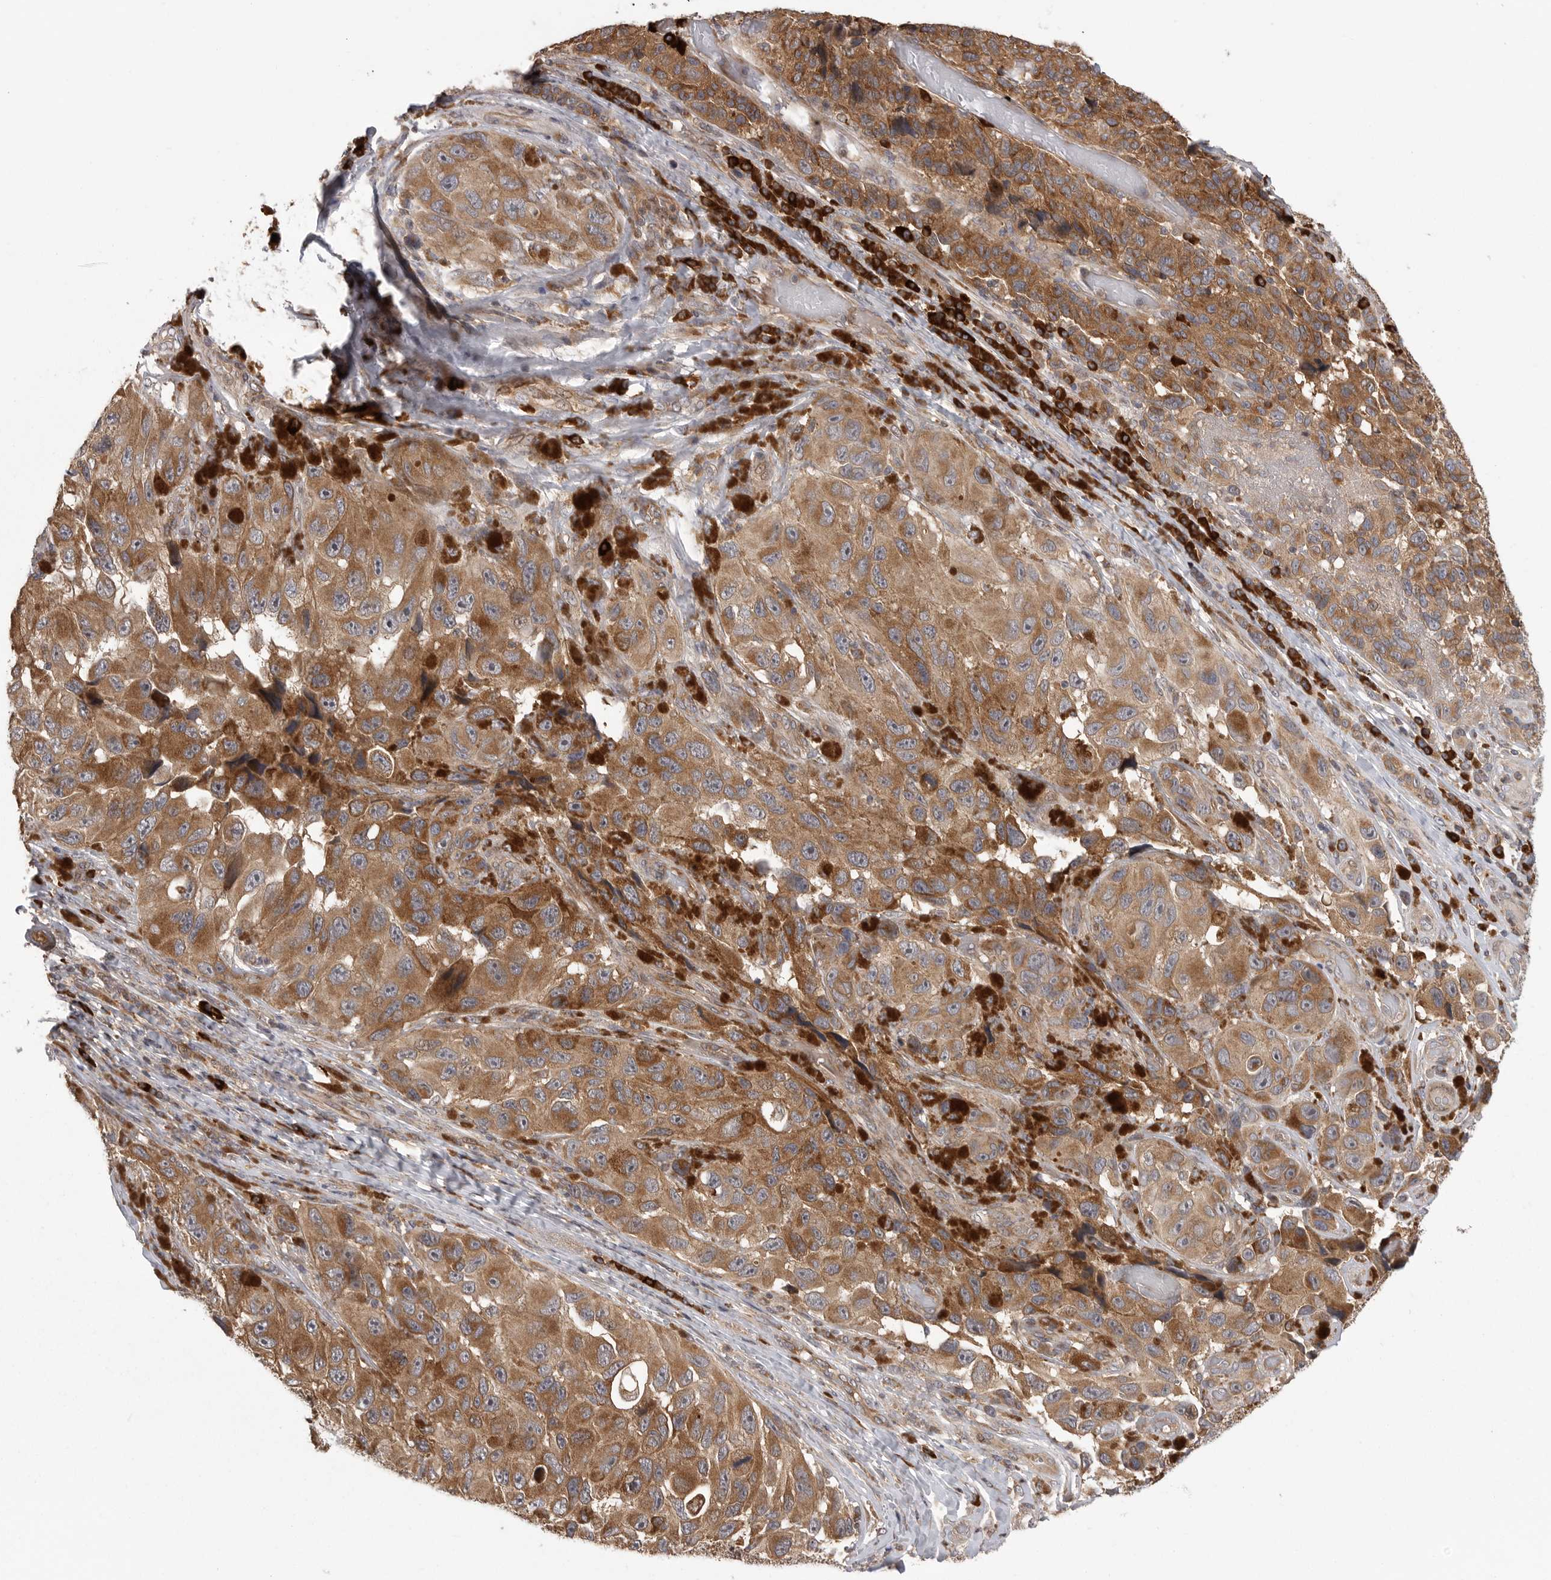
{"staining": {"intensity": "moderate", "quantity": ">75%", "location": "cytoplasmic/membranous"}, "tissue": "melanoma", "cell_type": "Tumor cells", "image_type": "cancer", "snomed": [{"axis": "morphology", "description": "Malignant melanoma, NOS"}, {"axis": "topography", "description": "Skin"}], "caption": "IHC histopathology image of neoplastic tissue: malignant melanoma stained using immunohistochemistry demonstrates medium levels of moderate protein expression localized specifically in the cytoplasmic/membranous of tumor cells, appearing as a cytoplasmic/membranous brown color.", "gene": "OXR1", "patient": {"sex": "female", "age": 73}}